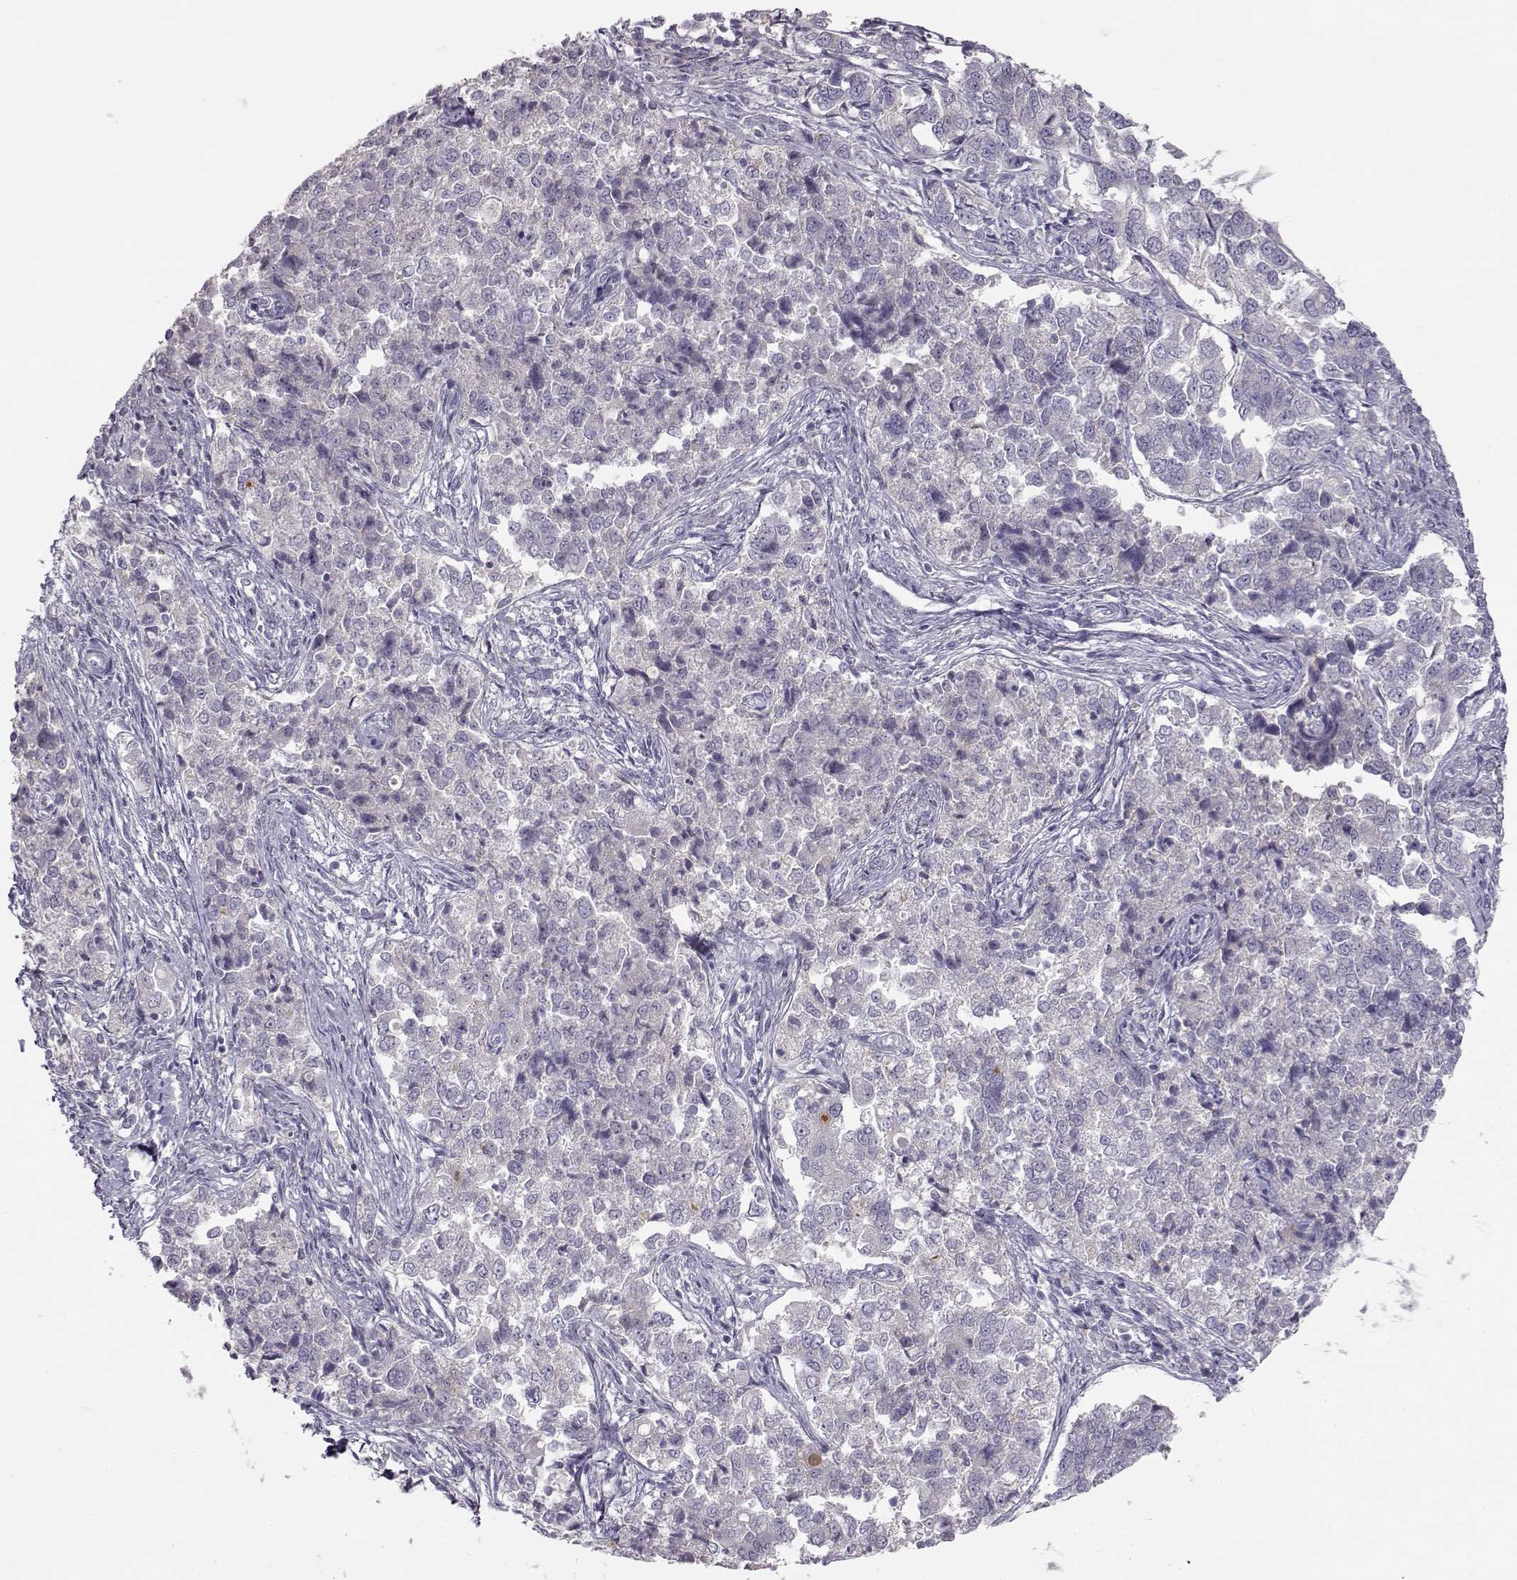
{"staining": {"intensity": "negative", "quantity": "none", "location": "none"}, "tissue": "endometrial cancer", "cell_type": "Tumor cells", "image_type": "cancer", "snomed": [{"axis": "morphology", "description": "Adenocarcinoma, NOS"}, {"axis": "topography", "description": "Endometrium"}], "caption": "IHC image of neoplastic tissue: human endometrial adenocarcinoma stained with DAB (3,3'-diaminobenzidine) shows no significant protein positivity in tumor cells.", "gene": "GRK1", "patient": {"sex": "female", "age": 43}}